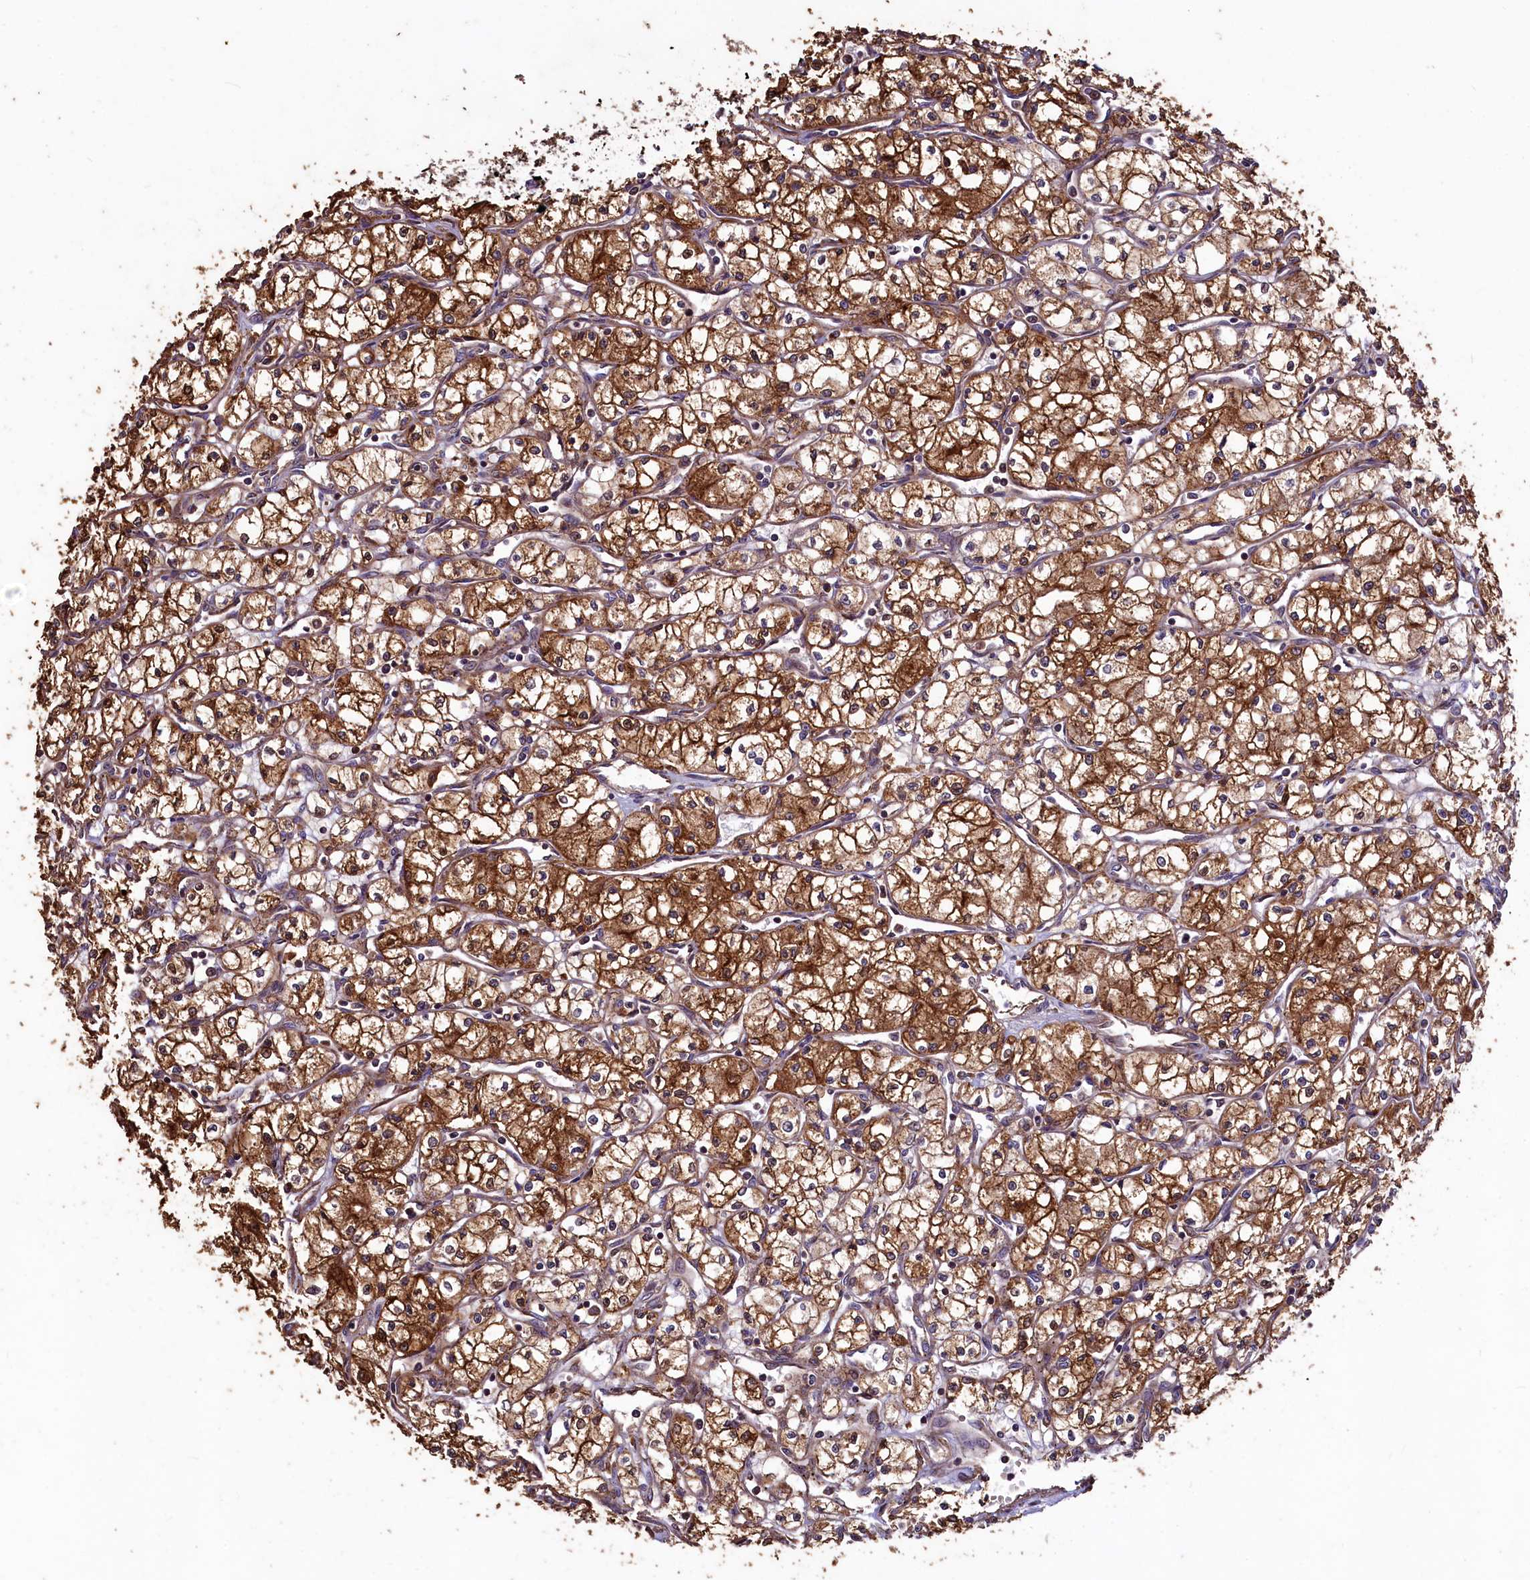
{"staining": {"intensity": "strong", "quantity": ">75%", "location": "cytoplasmic/membranous"}, "tissue": "renal cancer", "cell_type": "Tumor cells", "image_type": "cancer", "snomed": [{"axis": "morphology", "description": "Adenocarcinoma, NOS"}, {"axis": "topography", "description": "Kidney"}], "caption": "Human renal adenocarcinoma stained with a brown dye reveals strong cytoplasmic/membranous positive staining in about >75% of tumor cells.", "gene": "TMEM98", "patient": {"sex": "male", "age": 59}}